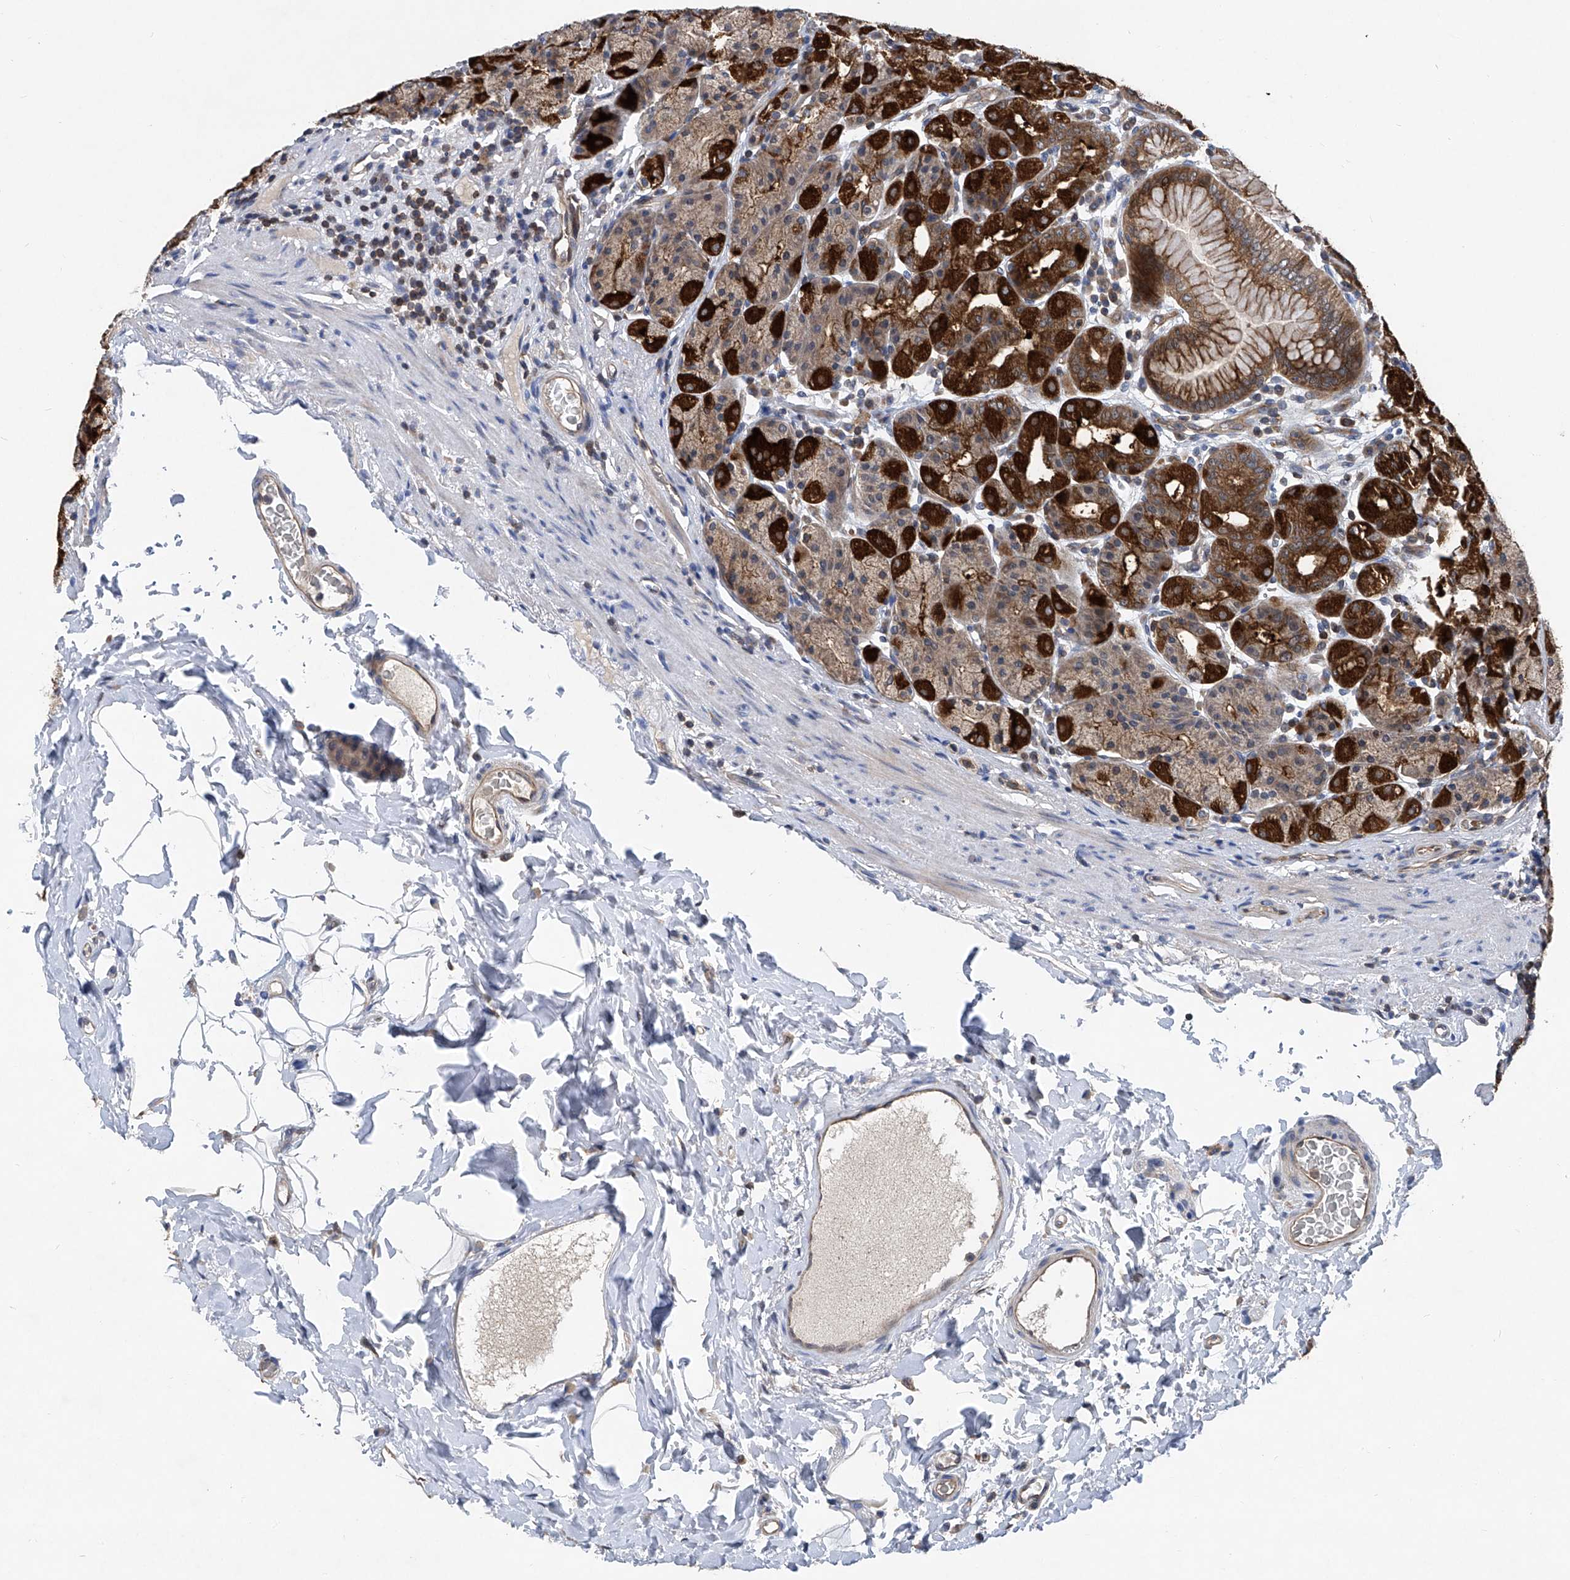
{"staining": {"intensity": "strong", "quantity": ">75%", "location": "cytoplasmic/membranous"}, "tissue": "stomach", "cell_type": "Glandular cells", "image_type": "normal", "snomed": [{"axis": "morphology", "description": "Normal tissue, NOS"}, {"axis": "topography", "description": "Stomach, upper"}], "caption": "This is a photomicrograph of immunohistochemistry (IHC) staining of benign stomach, which shows strong staining in the cytoplasmic/membranous of glandular cells.", "gene": "TRIM38", "patient": {"sex": "male", "age": 68}}